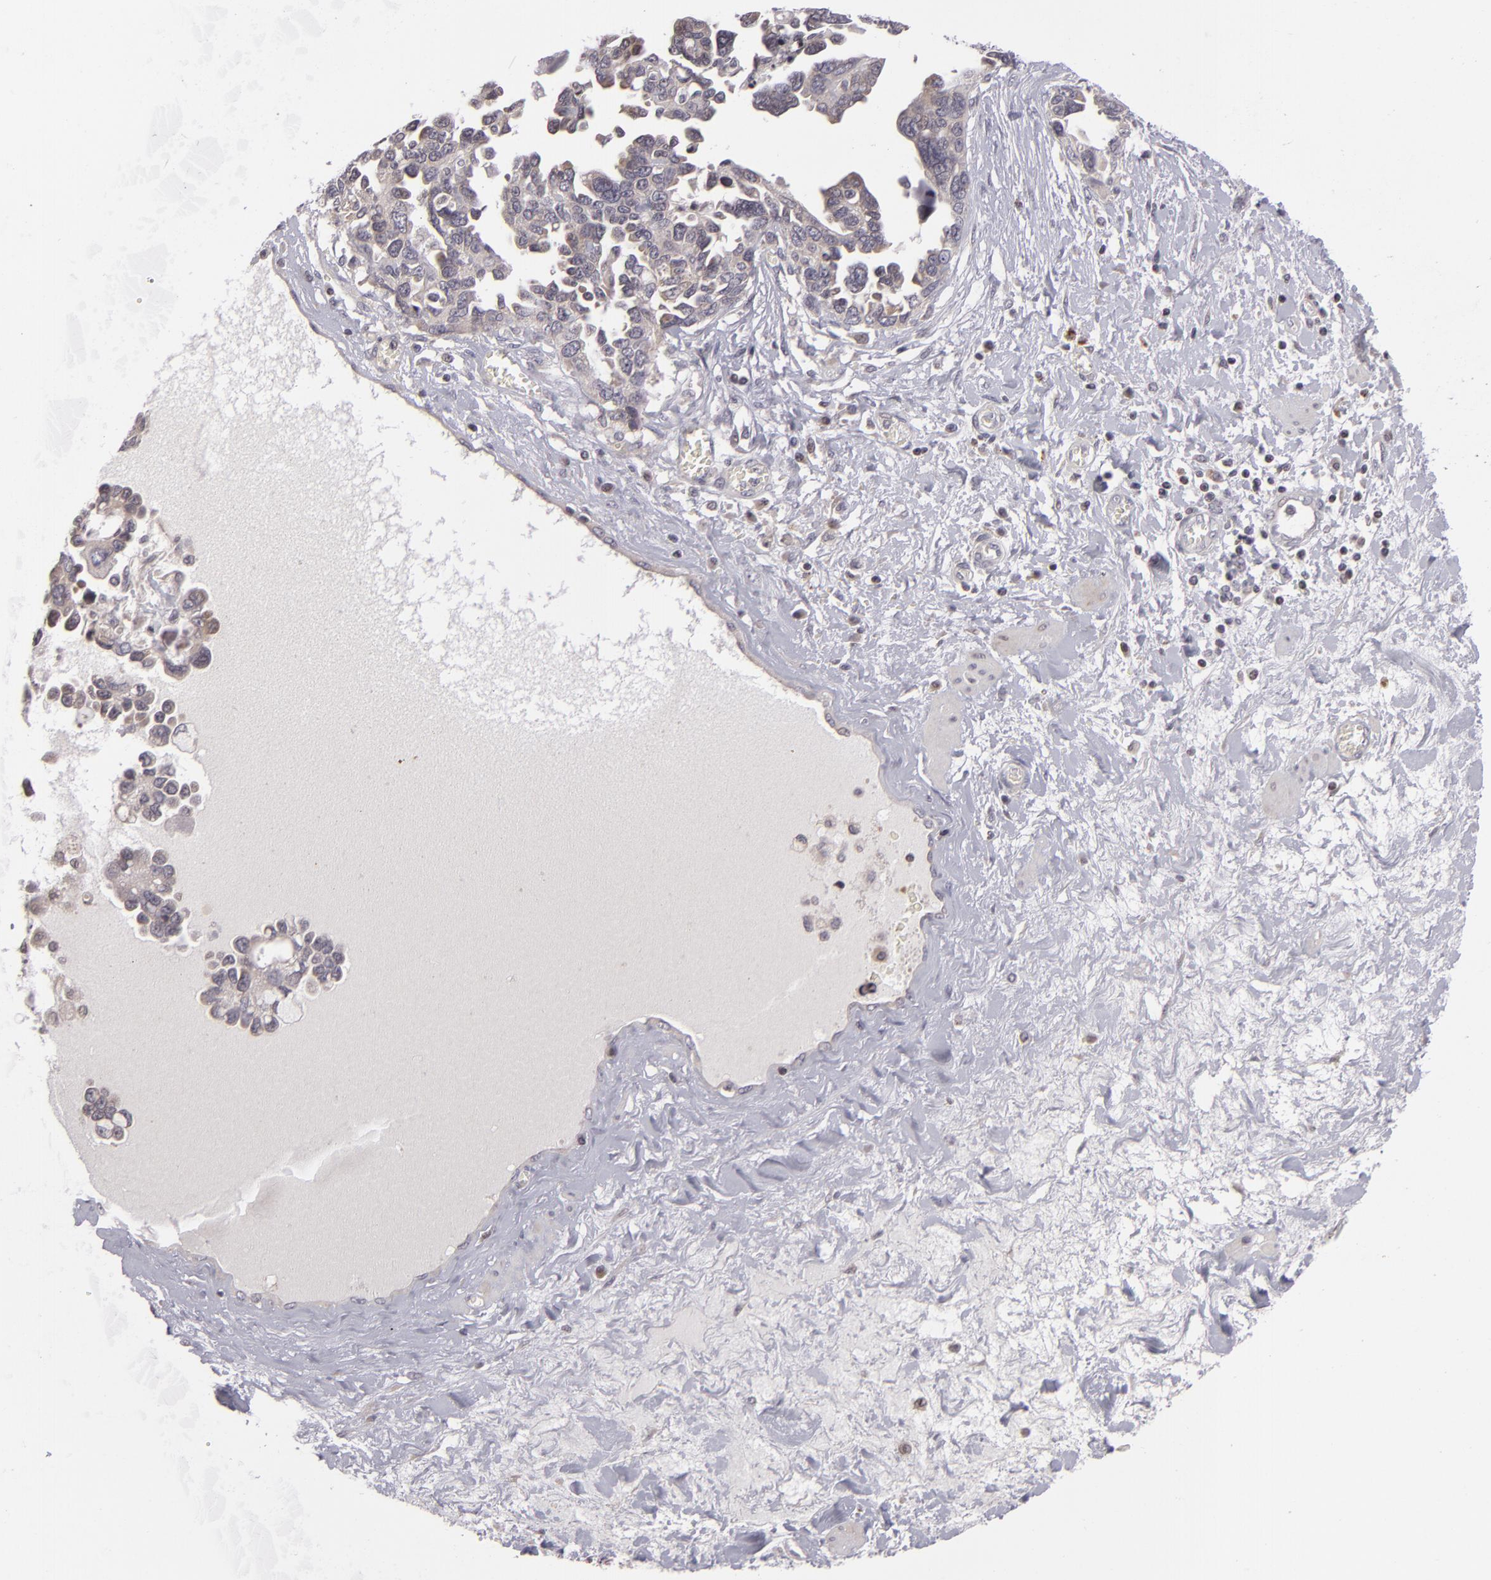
{"staining": {"intensity": "negative", "quantity": "none", "location": "none"}, "tissue": "ovarian cancer", "cell_type": "Tumor cells", "image_type": "cancer", "snomed": [{"axis": "morphology", "description": "Cystadenocarcinoma, serous, NOS"}, {"axis": "topography", "description": "Ovary"}], "caption": "Immunohistochemistry photomicrograph of neoplastic tissue: human ovarian cancer (serous cystadenocarcinoma) stained with DAB (3,3'-diaminobenzidine) demonstrates no significant protein expression in tumor cells. The staining is performed using DAB brown chromogen with nuclei counter-stained in using hematoxylin.", "gene": "AKAP6", "patient": {"sex": "female", "age": 63}}